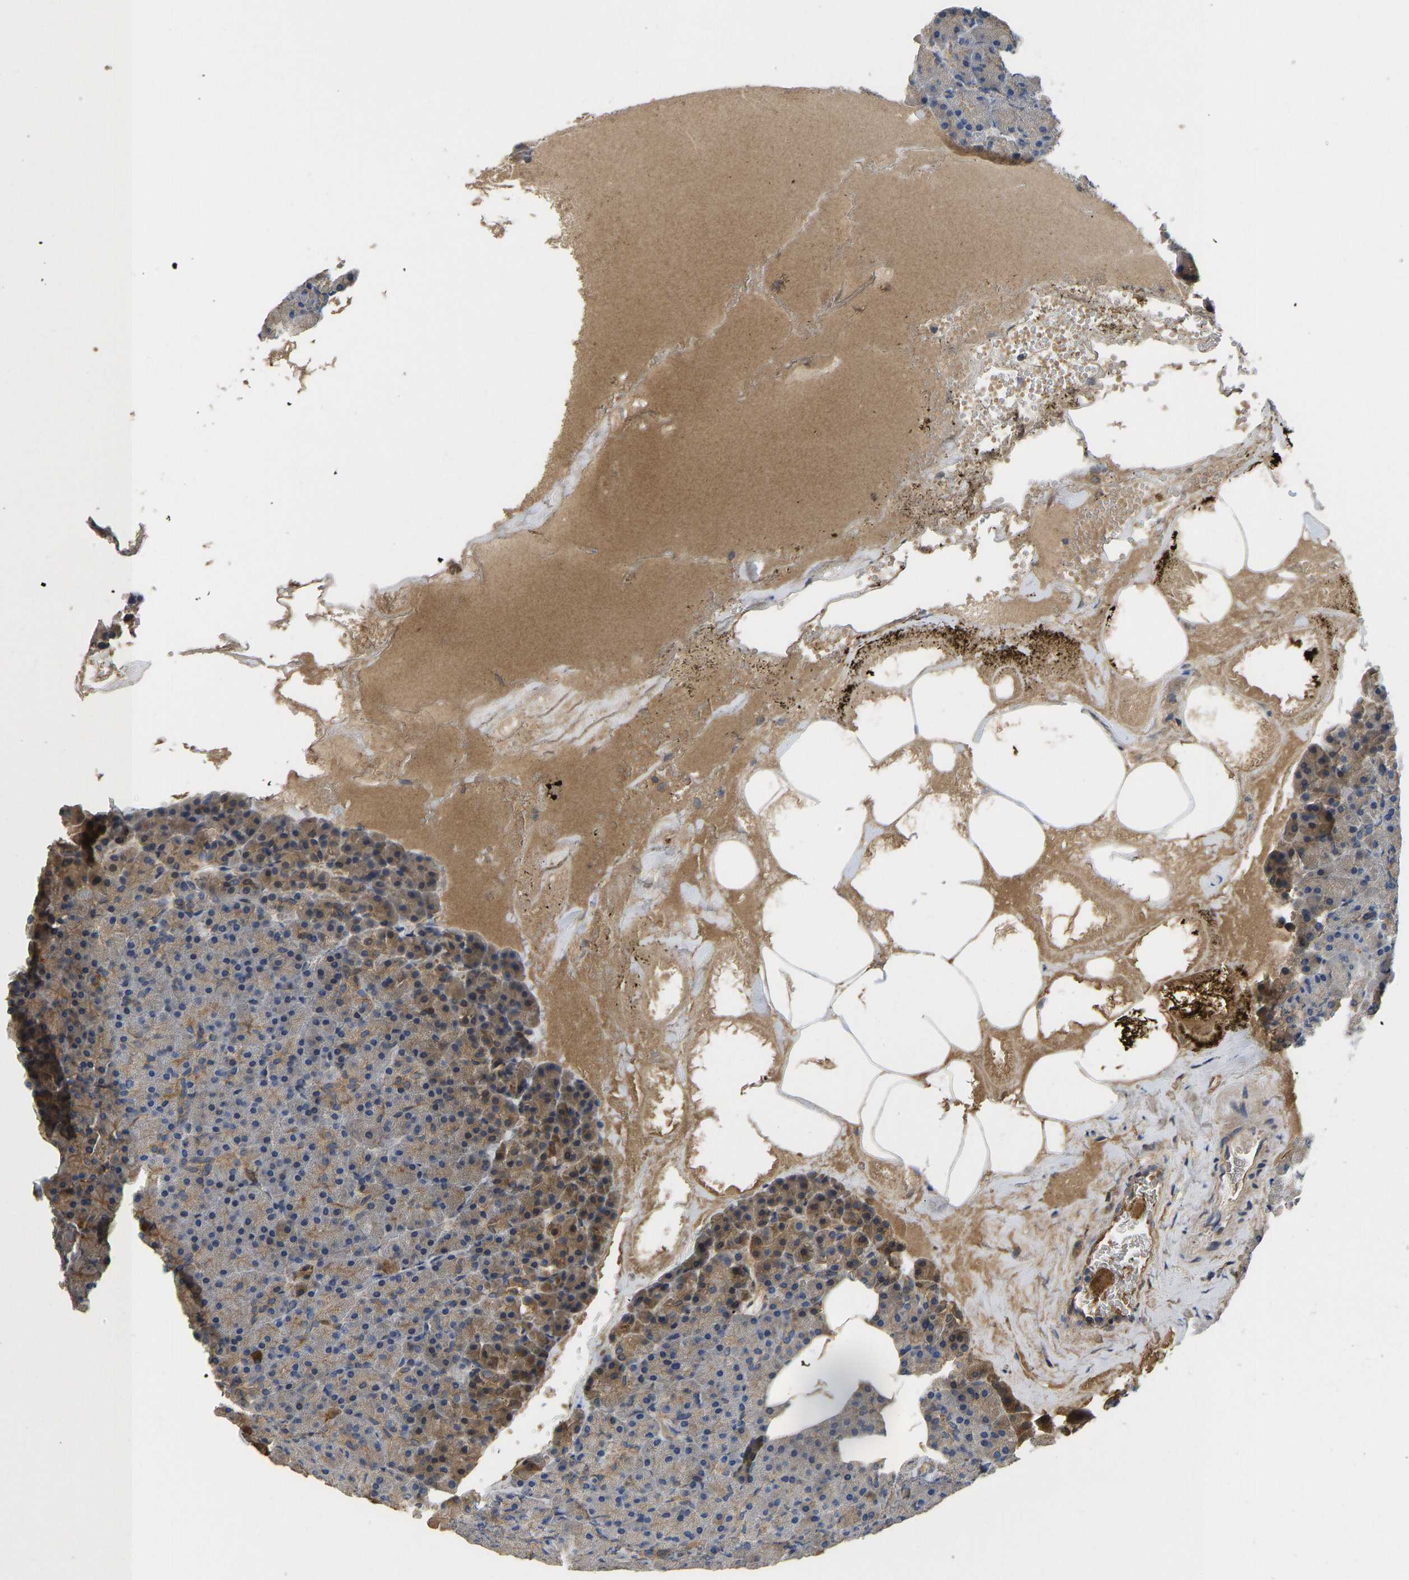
{"staining": {"intensity": "moderate", "quantity": "25%-75%", "location": "cytoplasmic/membranous"}, "tissue": "pancreas", "cell_type": "Exocrine glandular cells", "image_type": "normal", "snomed": [{"axis": "morphology", "description": "Normal tissue, NOS"}, {"axis": "morphology", "description": "Carcinoid, malignant, NOS"}, {"axis": "topography", "description": "Pancreas"}], "caption": "Pancreas stained for a protein (brown) exhibits moderate cytoplasmic/membranous positive expression in about 25%-75% of exocrine glandular cells.", "gene": "VCPKMT", "patient": {"sex": "female", "age": 35}}